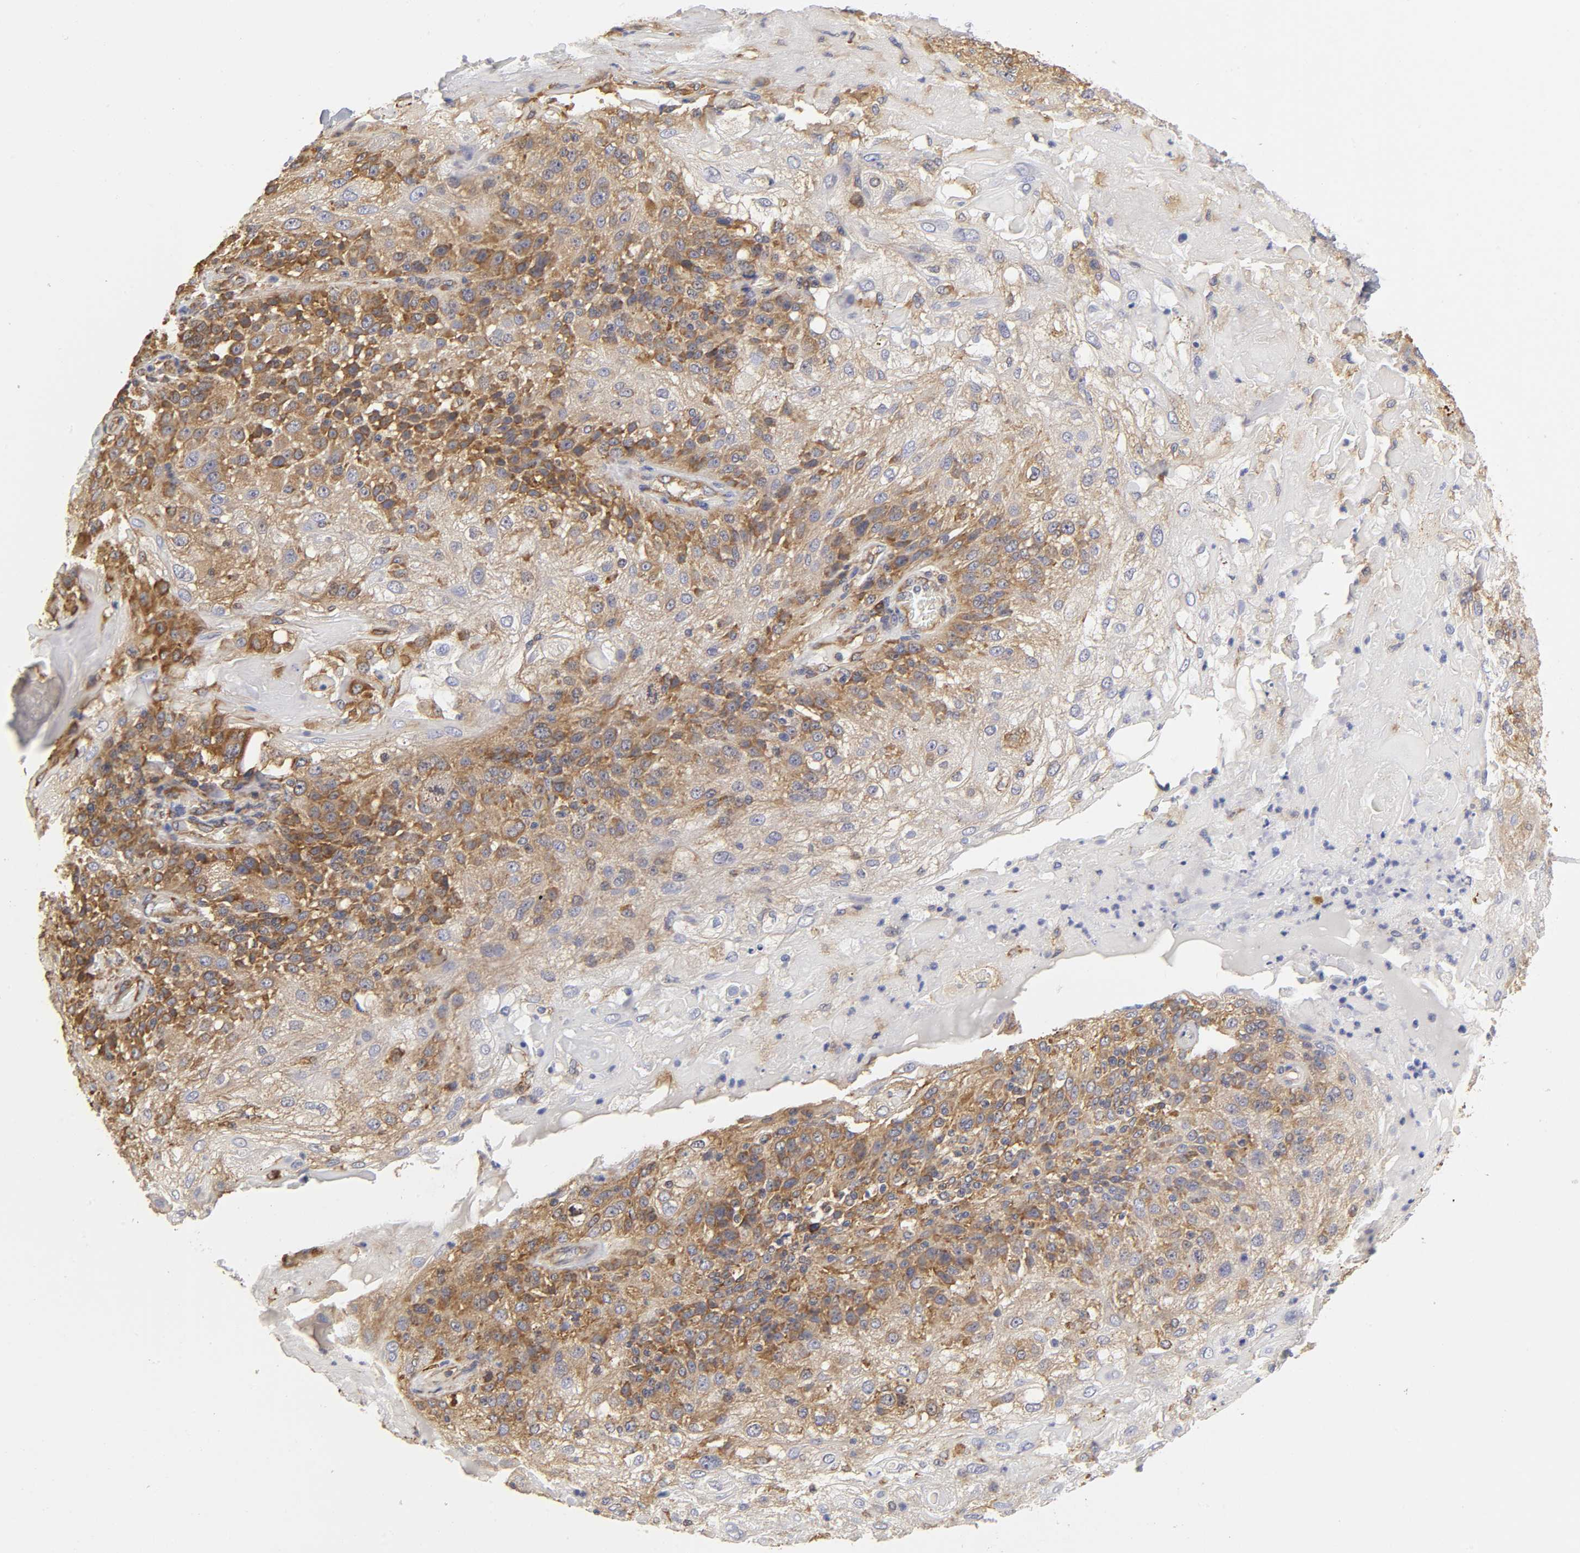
{"staining": {"intensity": "strong", "quantity": ">75%", "location": "cytoplasmic/membranous"}, "tissue": "skin cancer", "cell_type": "Tumor cells", "image_type": "cancer", "snomed": [{"axis": "morphology", "description": "Normal tissue, NOS"}, {"axis": "morphology", "description": "Squamous cell carcinoma, NOS"}, {"axis": "topography", "description": "Skin"}], "caption": "IHC of squamous cell carcinoma (skin) exhibits high levels of strong cytoplasmic/membranous positivity in about >75% of tumor cells.", "gene": "RPL14", "patient": {"sex": "female", "age": 83}}